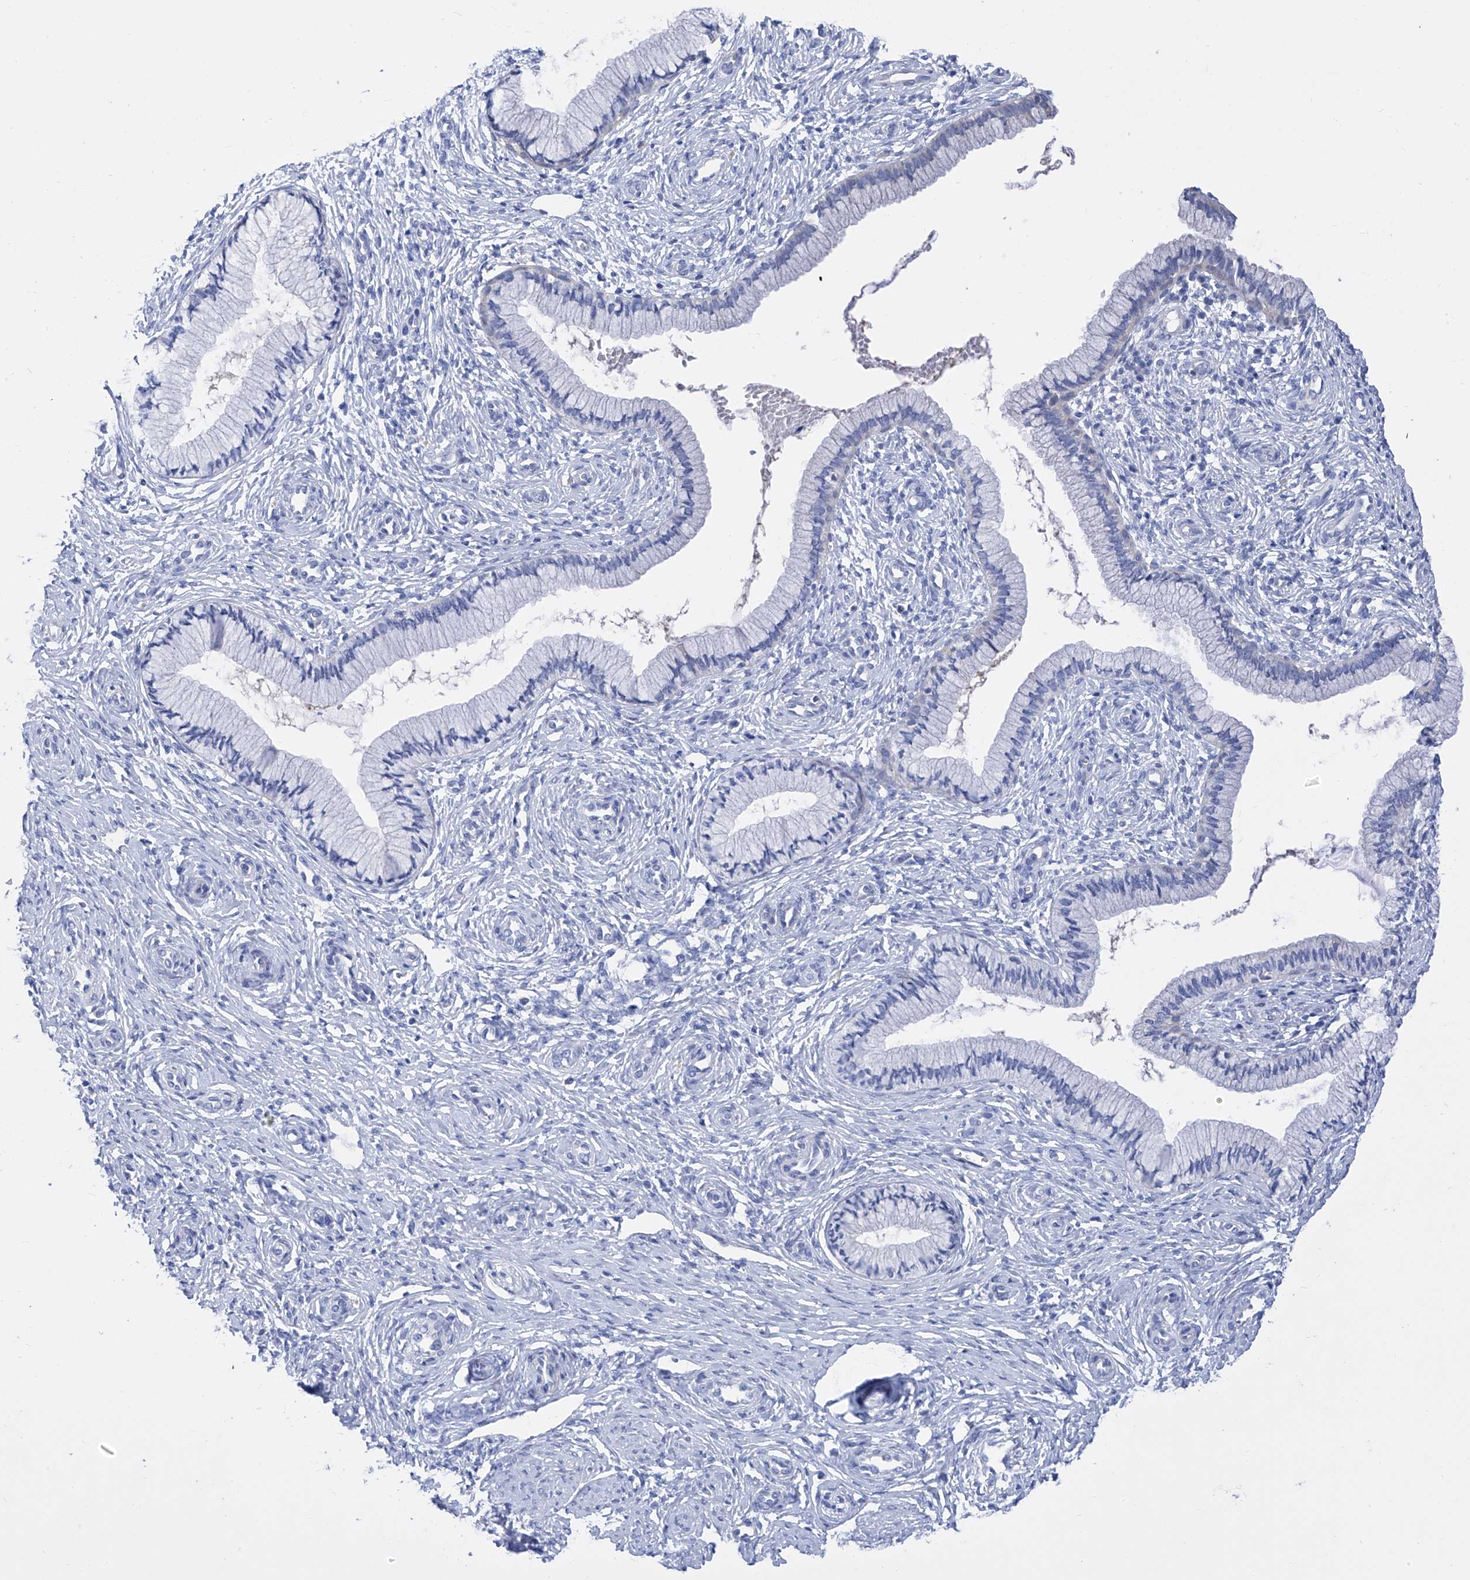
{"staining": {"intensity": "negative", "quantity": "none", "location": "none"}, "tissue": "cervix", "cell_type": "Glandular cells", "image_type": "normal", "snomed": [{"axis": "morphology", "description": "Normal tissue, NOS"}, {"axis": "topography", "description": "Cervix"}], "caption": "DAB (3,3'-diaminobenzidine) immunohistochemical staining of normal cervix displays no significant positivity in glandular cells. (Stains: DAB immunohistochemistry (IHC) with hematoxylin counter stain, Microscopy: brightfield microscopy at high magnification).", "gene": "SMS", "patient": {"sex": "female", "age": 27}}